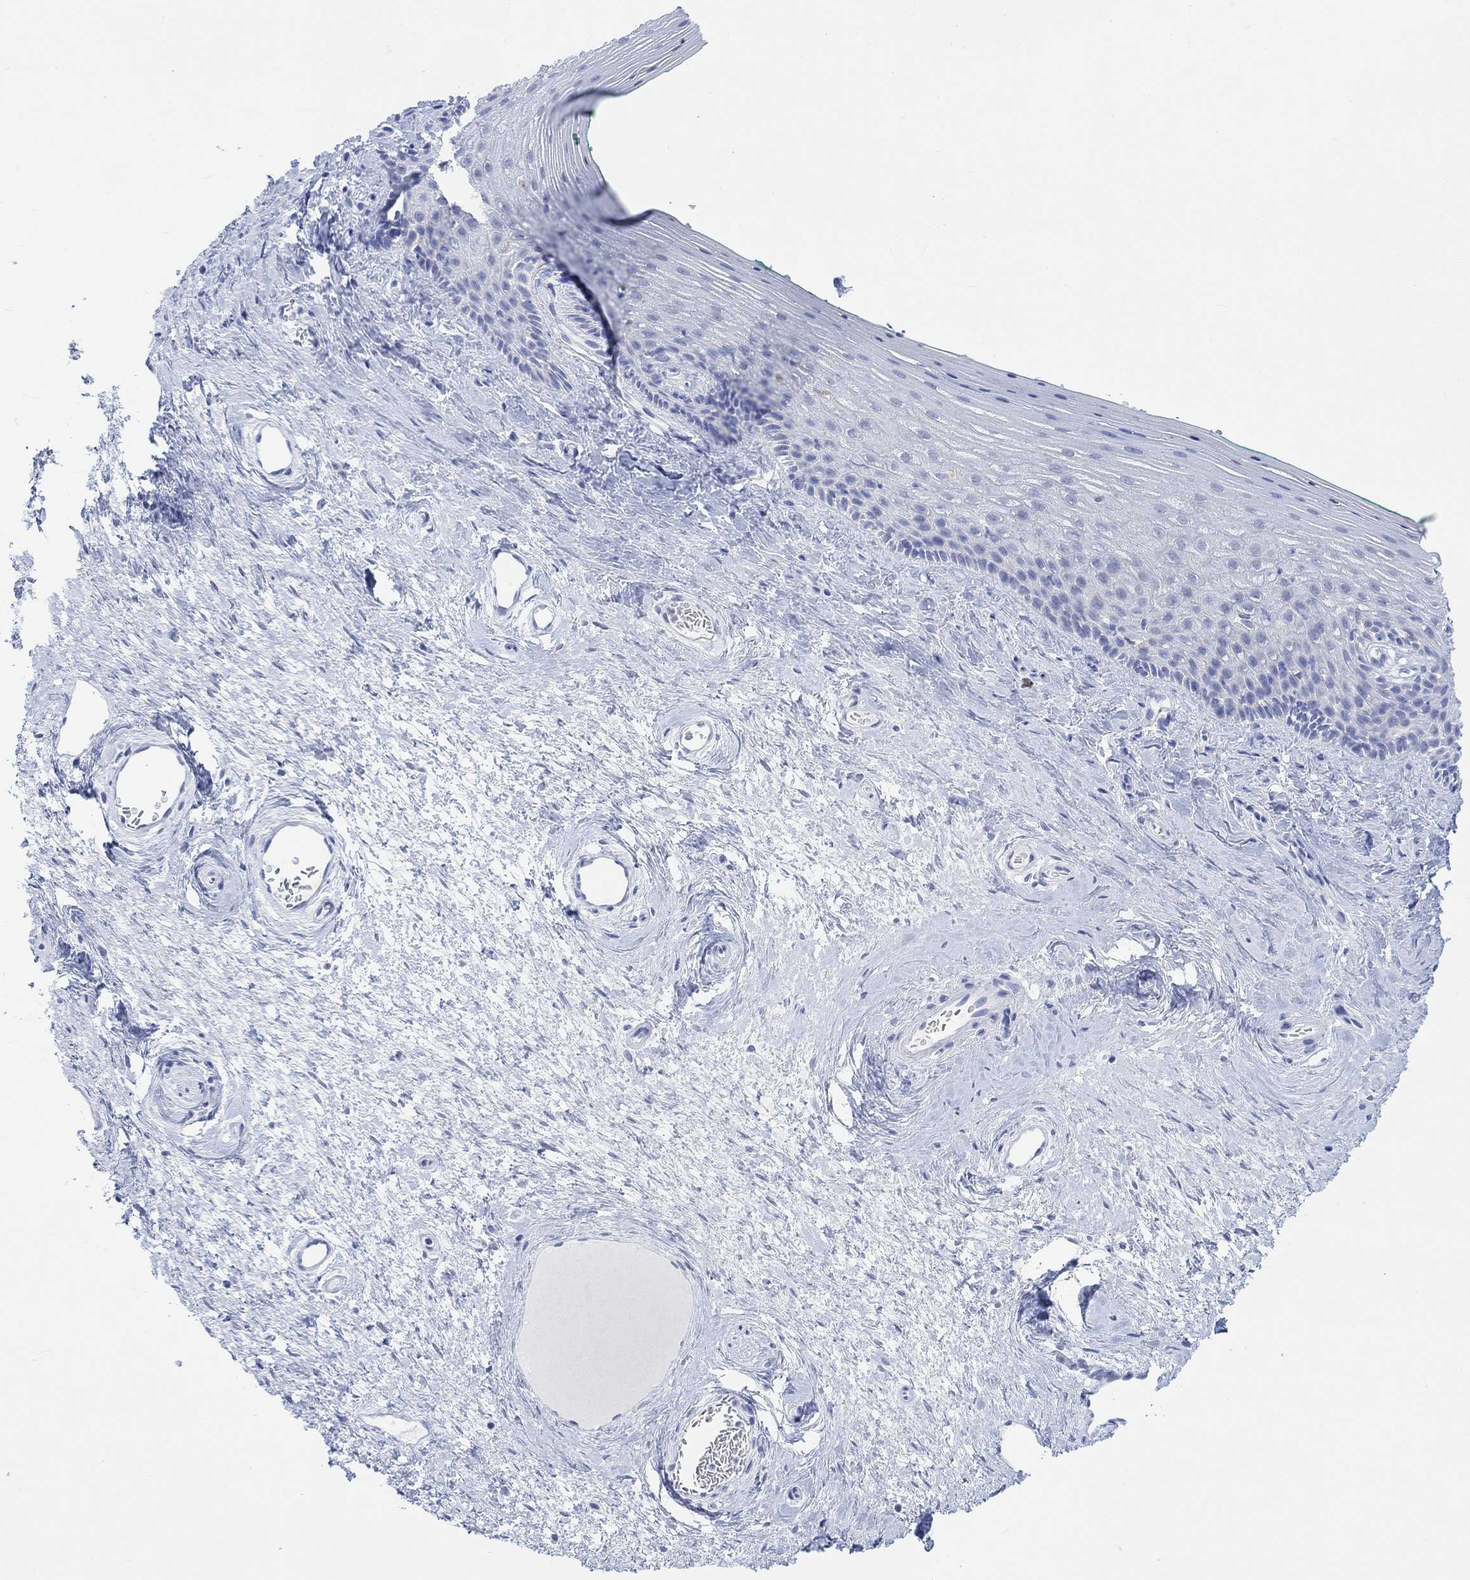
{"staining": {"intensity": "negative", "quantity": "none", "location": "none"}, "tissue": "vagina", "cell_type": "Squamous epithelial cells", "image_type": "normal", "snomed": [{"axis": "morphology", "description": "Normal tissue, NOS"}, {"axis": "topography", "description": "Vagina"}], "caption": "Immunohistochemistry histopathology image of normal vagina: human vagina stained with DAB (3,3'-diaminobenzidine) demonstrates no significant protein positivity in squamous epithelial cells. The staining was performed using DAB (3,3'-diaminobenzidine) to visualize the protein expression in brown, while the nuclei were stained in blue with hematoxylin (Magnification: 20x).", "gene": "AK8", "patient": {"sex": "female", "age": 45}}